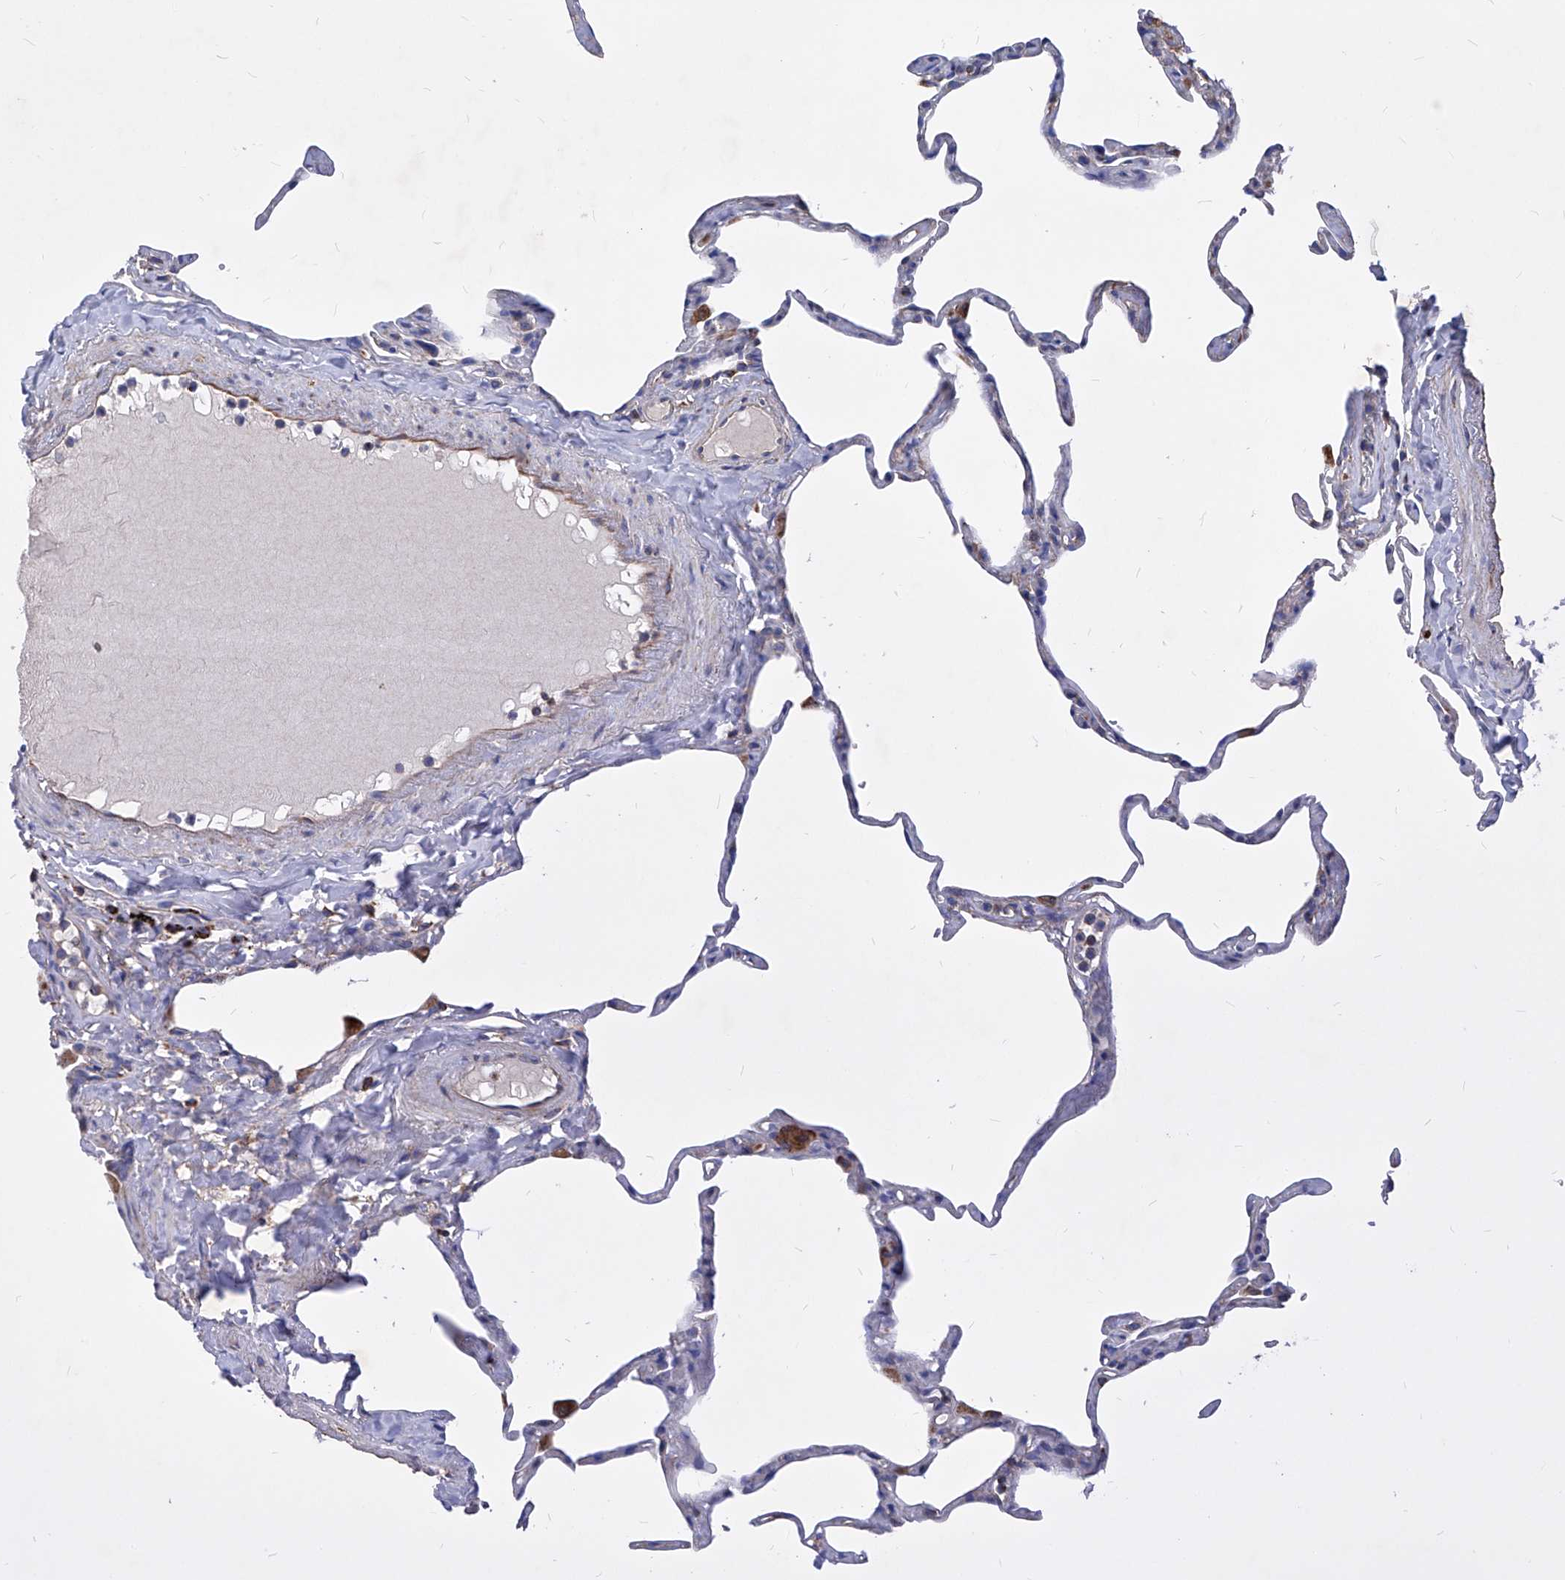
{"staining": {"intensity": "negative", "quantity": "none", "location": "none"}, "tissue": "lung", "cell_type": "Alveolar cells", "image_type": "normal", "snomed": [{"axis": "morphology", "description": "Normal tissue, NOS"}, {"axis": "topography", "description": "Lung"}], "caption": "Immunohistochemistry image of normal lung: human lung stained with DAB (3,3'-diaminobenzidine) displays no significant protein expression in alveolar cells. The staining was performed using DAB to visualize the protein expression in brown, while the nuclei were stained in blue with hematoxylin (Magnification: 20x).", "gene": "HRNR", "patient": {"sex": "male", "age": 65}}